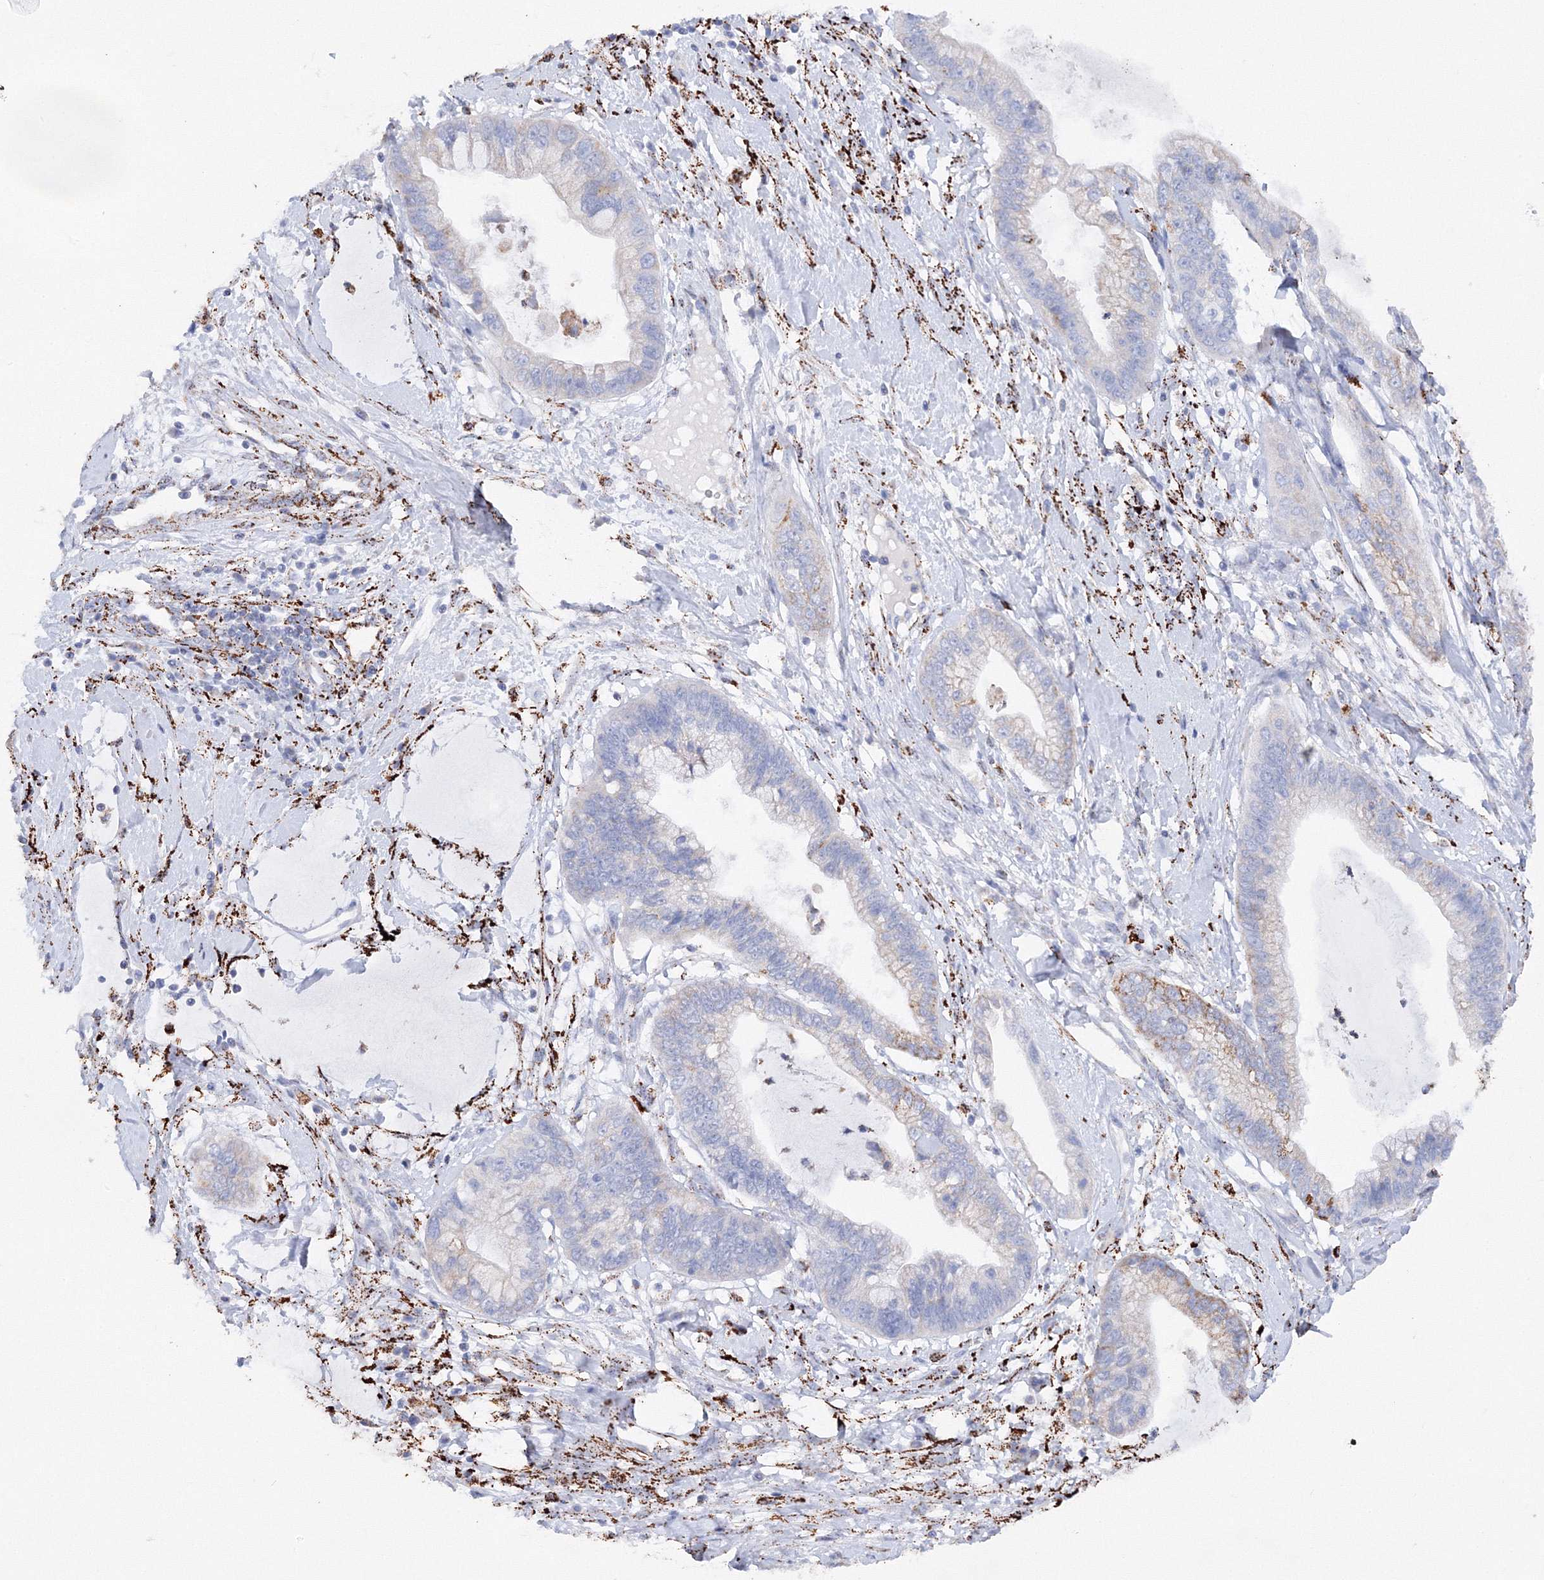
{"staining": {"intensity": "moderate", "quantity": "<25%", "location": "cytoplasmic/membranous"}, "tissue": "cervical cancer", "cell_type": "Tumor cells", "image_type": "cancer", "snomed": [{"axis": "morphology", "description": "Adenocarcinoma, NOS"}, {"axis": "topography", "description": "Cervix"}], "caption": "This histopathology image exhibits immunohistochemistry (IHC) staining of cervical cancer, with low moderate cytoplasmic/membranous expression in approximately <25% of tumor cells.", "gene": "MERTK", "patient": {"sex": "female", "age": 44}}